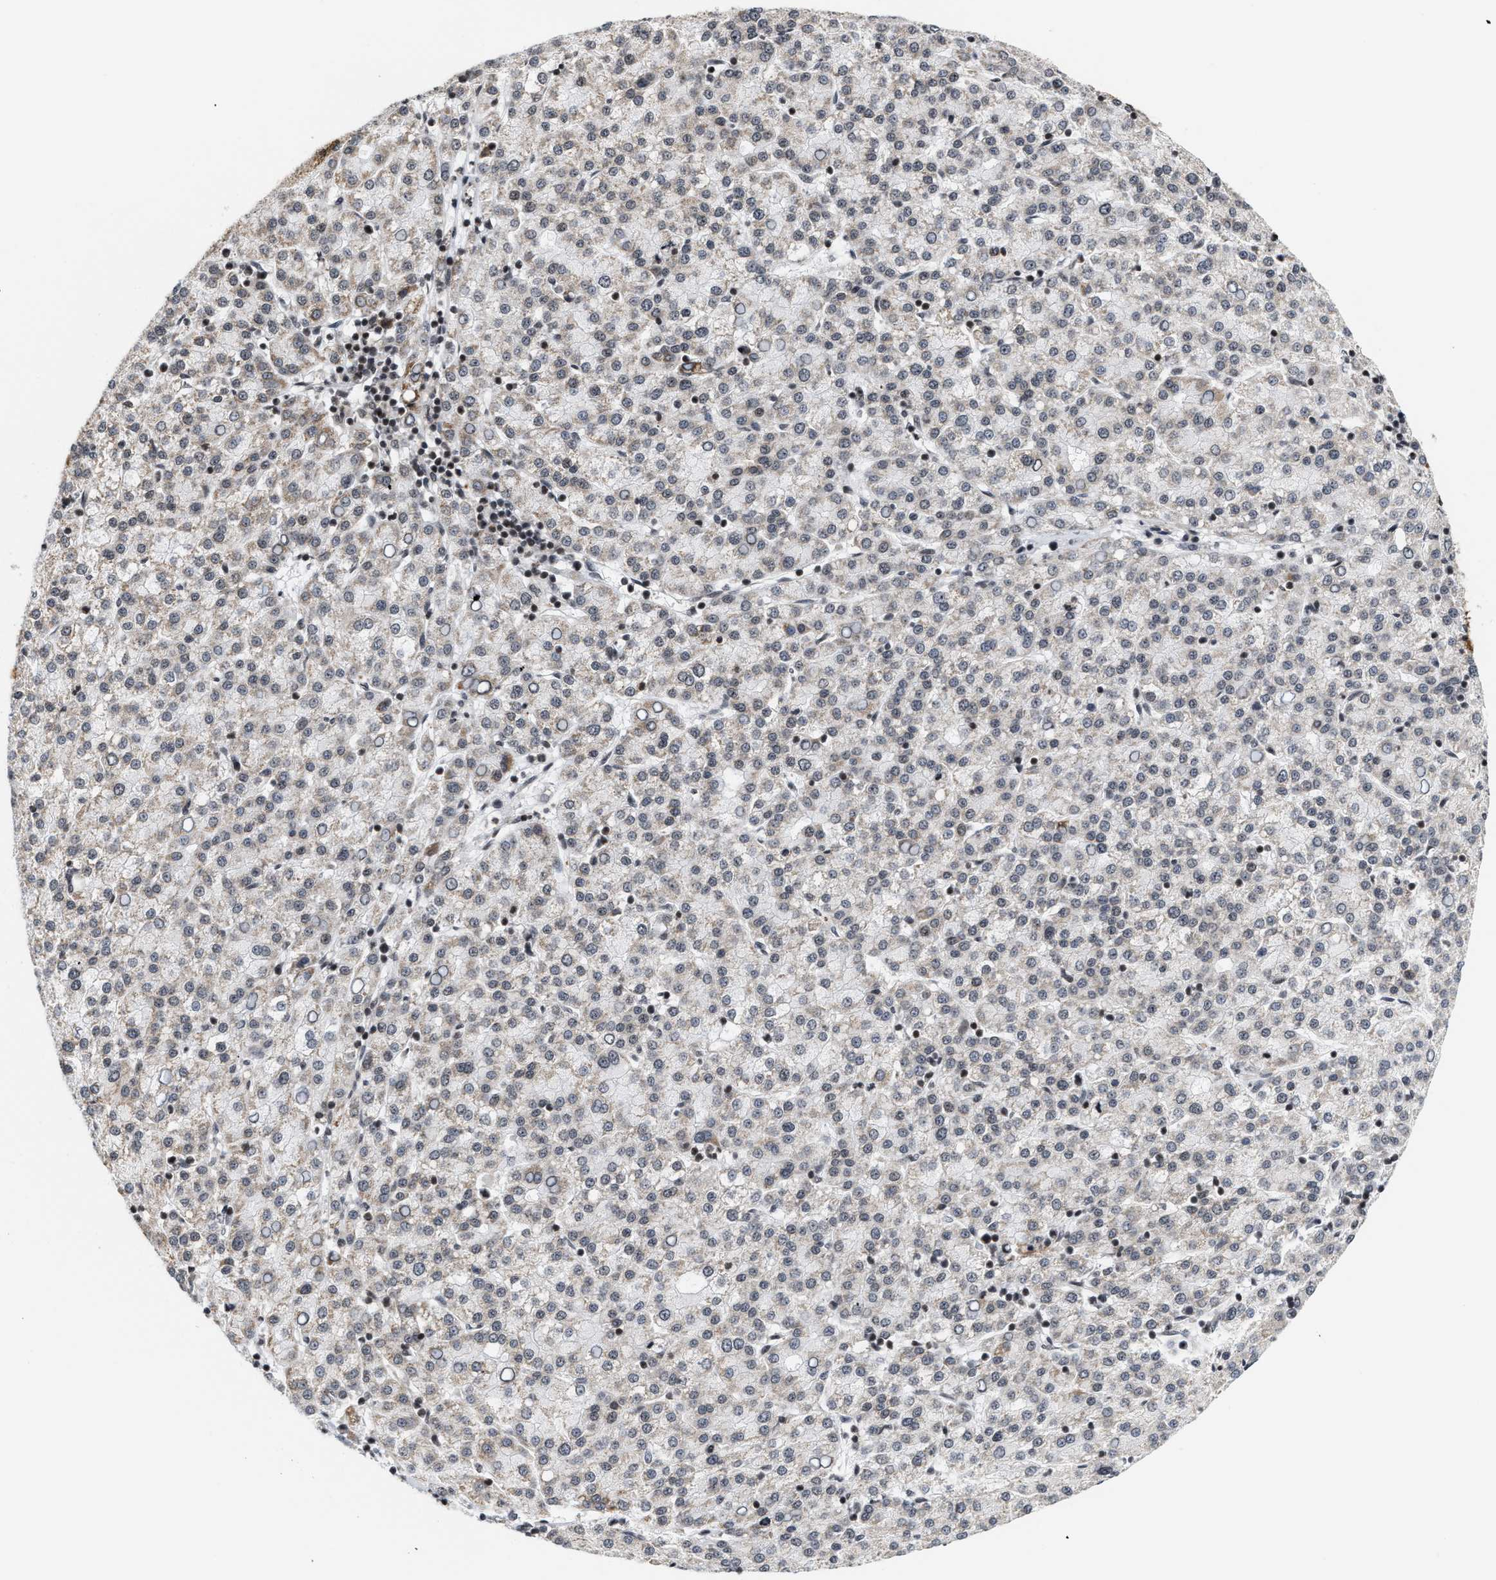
{"staining": {"intensity": "weak", "quantity": "25%-75%", "location": "cytoplasmic/membranous"}, "tissue": "liver cancer", "cell_type": "Tumor cells", "image_type": "cancer", "snomed": [{"axis": "morphology", "description": "Carcinoma, Hepatocellular, NOS"}, {"axis": "topography", "description": "Liver"}], "caption": "Protein expression analysis of human liver cancer reveals weak cytoplasmic/membranous staining in about 25%-75% of tumor cells. Using DAB (brown) and hematoxylin (blue) stains, captured at high magnification using brightfield microscopy.", "gene": "ANKRD6", "patient": {"sex": "female", "age": 58}}